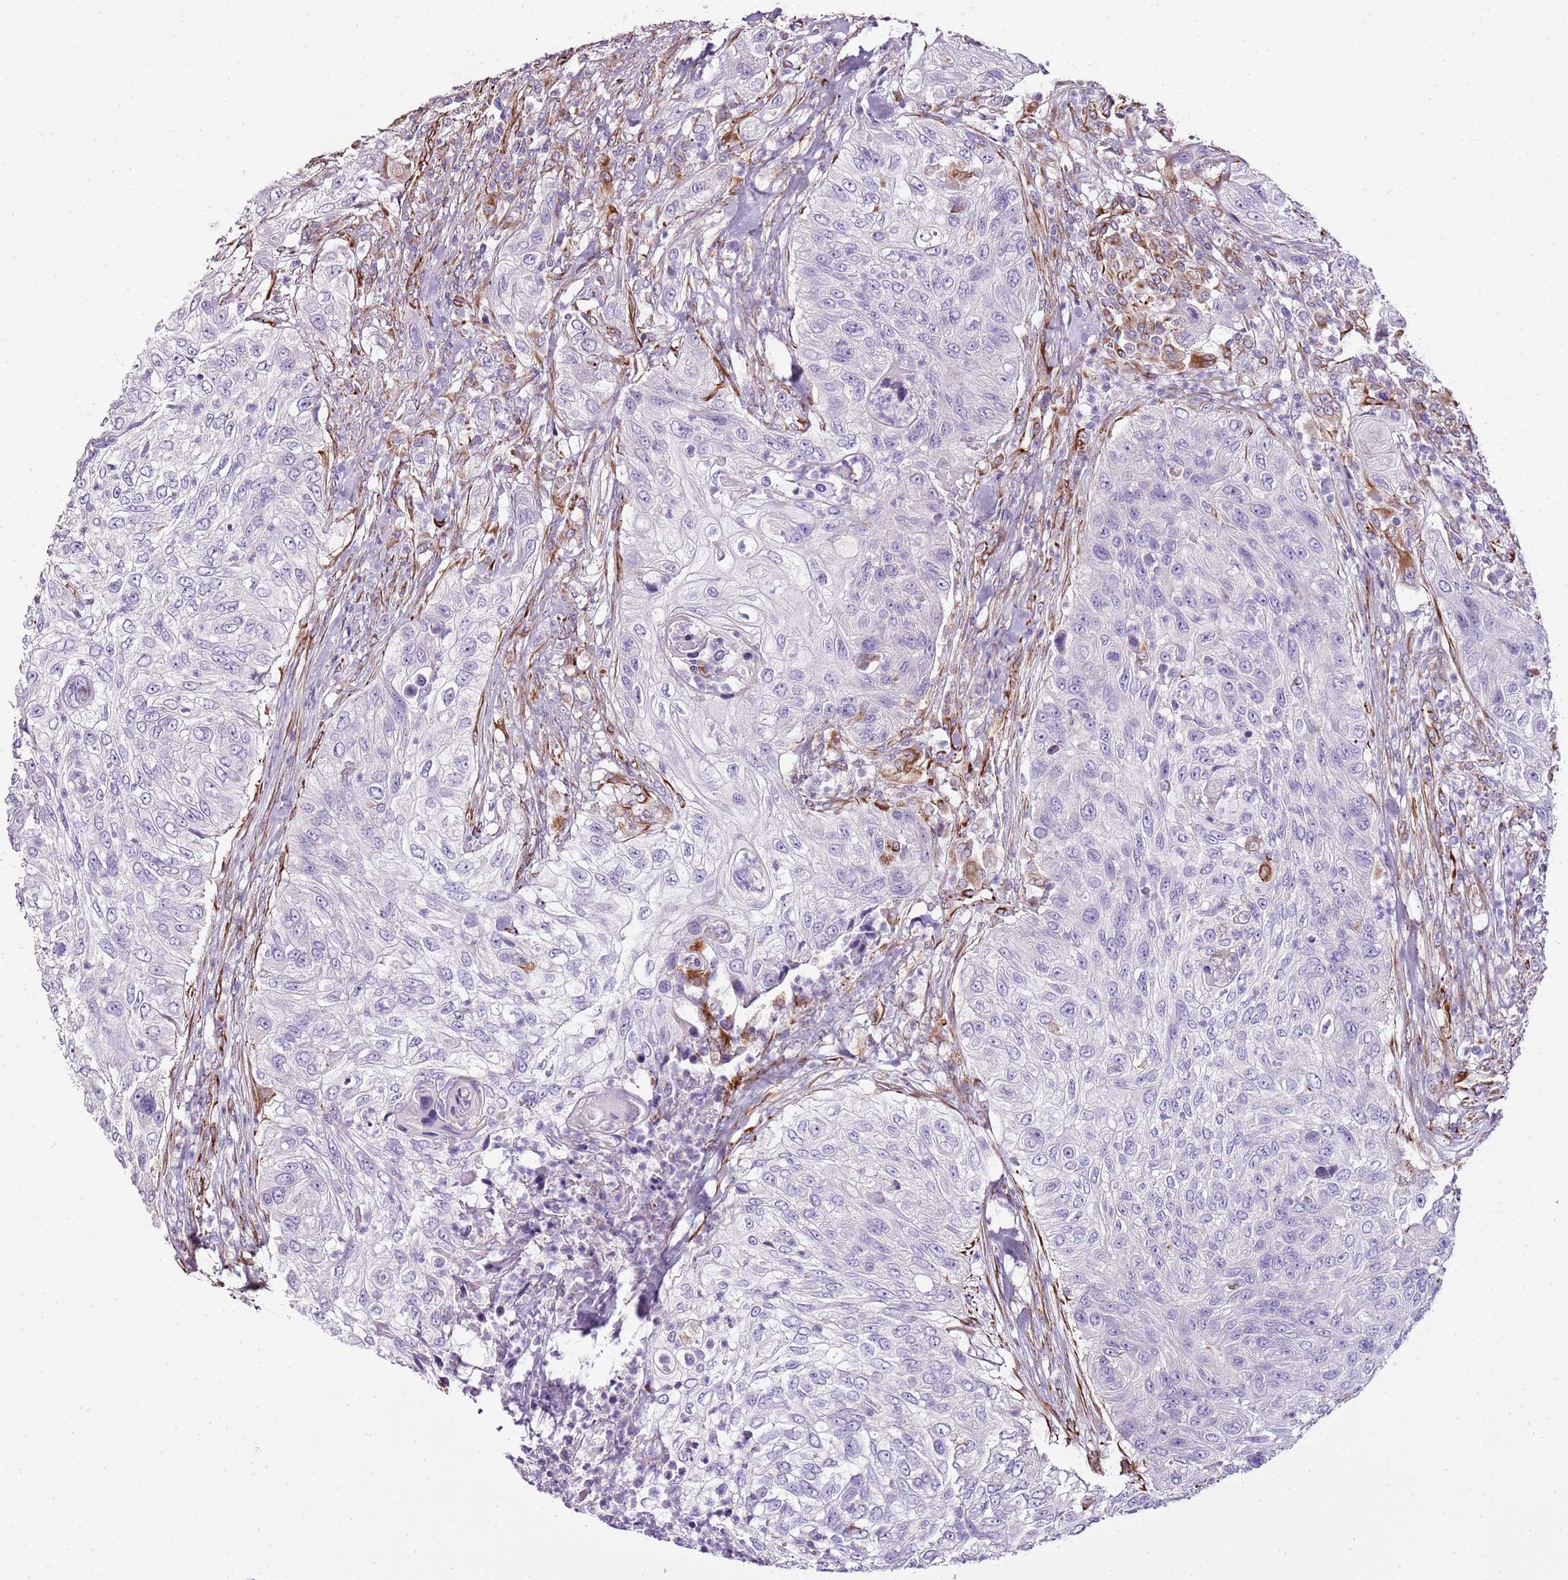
{"staining": {"intensity": "negative", "quantity": "none", "location": "none"}, "tissue": "urothelial cancer", "cell_type": "Tumor cells", "image_type": "cancer", "snomed": [{"axis": "morphology", "description": "Urothelial carcinoma, High grade"}, {"axis": "topography", "description": "Urinary bladder"}], "caption": "High-grade urothelial carcinoma was stained to show a protein in brown. There is no significant expression in tumor cells.", "gene": "ZNF786", "patient": {"sex": "female", "age": 60}}